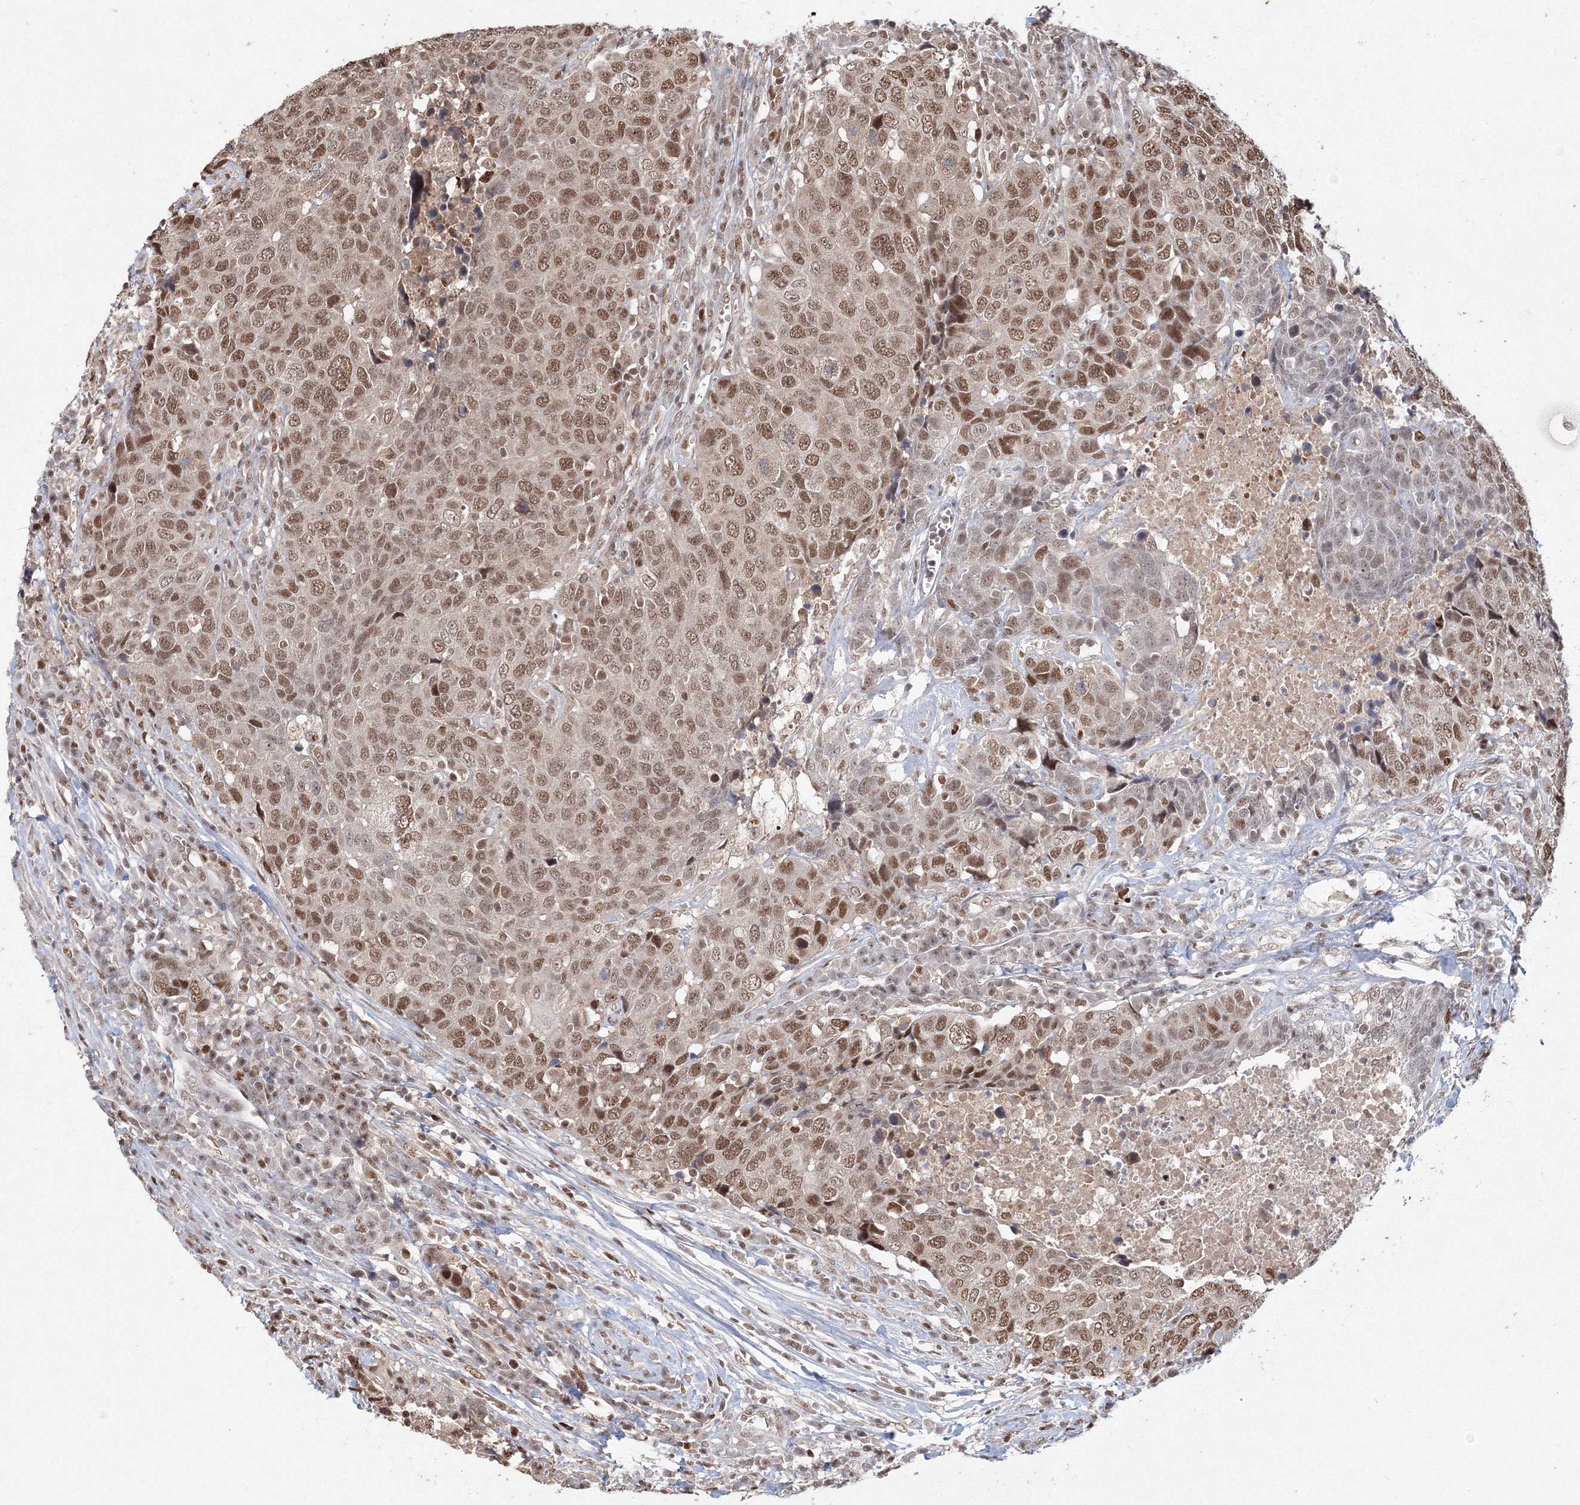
{"staining": {"intensity": "moderate", "quantity": ">75%", "location": "nuclear"}, "tissue": "head and neck cancer", "cell_type": "Tumor cells", "image_type": "cancer", "snomed": [{"axis": "morphology", "description": "Squamous cell carcinoma, NOS"}, {"axis": "topography", "description": "Head-Neck"}], "caption": "Protein expression analysis of head and neck squamous cell carcinoma exhibits moderate nuclear staining in about >75% of tumor cells.", "gene": "IWS1", "patient": {"sex": "male", "age": 66}}